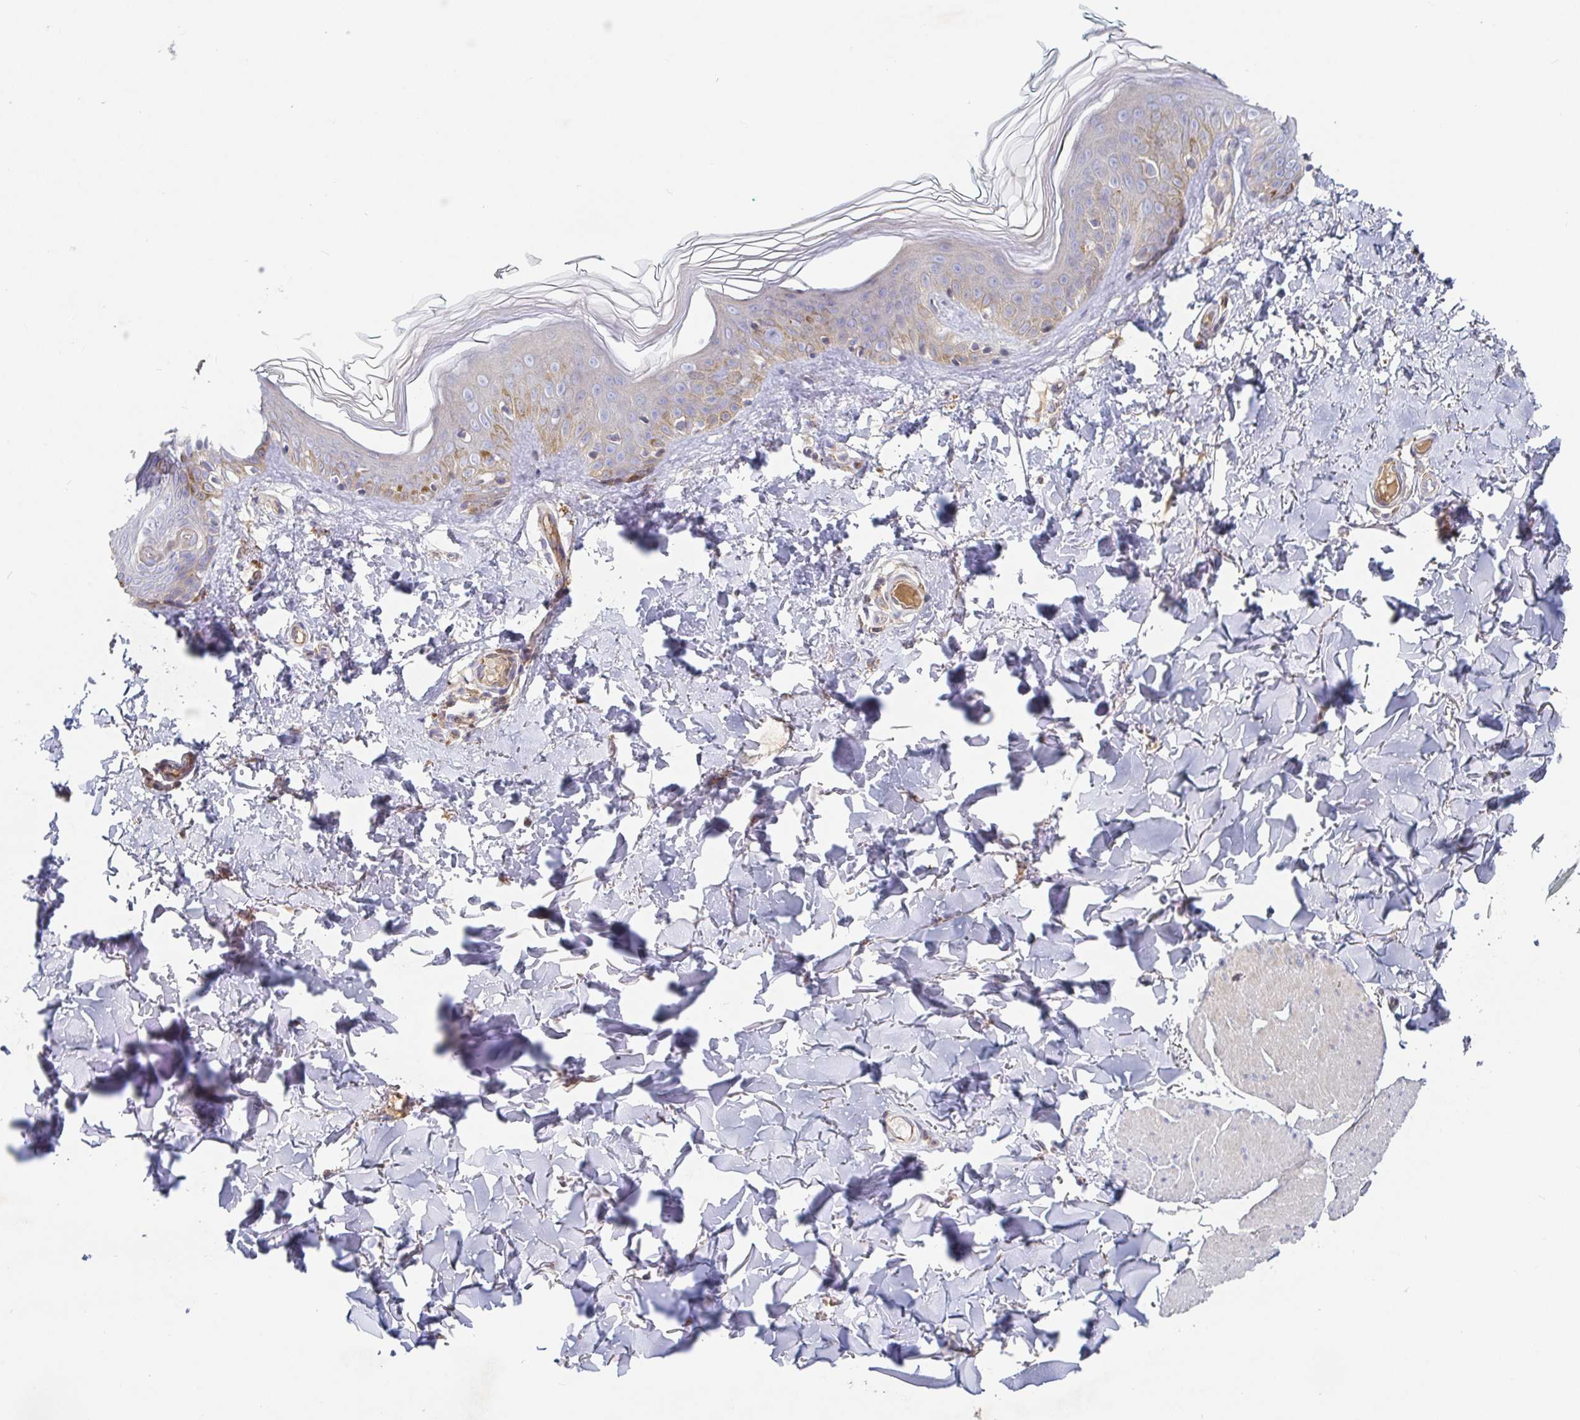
{"staining": {"intensity": "negative", "quantity": "none", "location": "none"}, "tissue": "skin", "cell_type": "Fibroblasts", "image_type": "normal", "snomed": [{"axis": "morphology", "description": "Normal tissue, NOS"}, {"axis": "topography", "description": "Skin"}, {"axis": "topography", "description": "Peripheral nerve tissue"}], "caption": "DAB (3,3'-diaminobenzidine) immunohistochemical staining of unremarkable human skin demonstrates no significant positivity in fibroblasts. Brightfield microscopy of immunohistochemistry stained with DAB (brown) and hematoxylin (blue), captured at high magnification.", "gene": "IRAK2", "patient": {"sex": "female", "age": 45}}